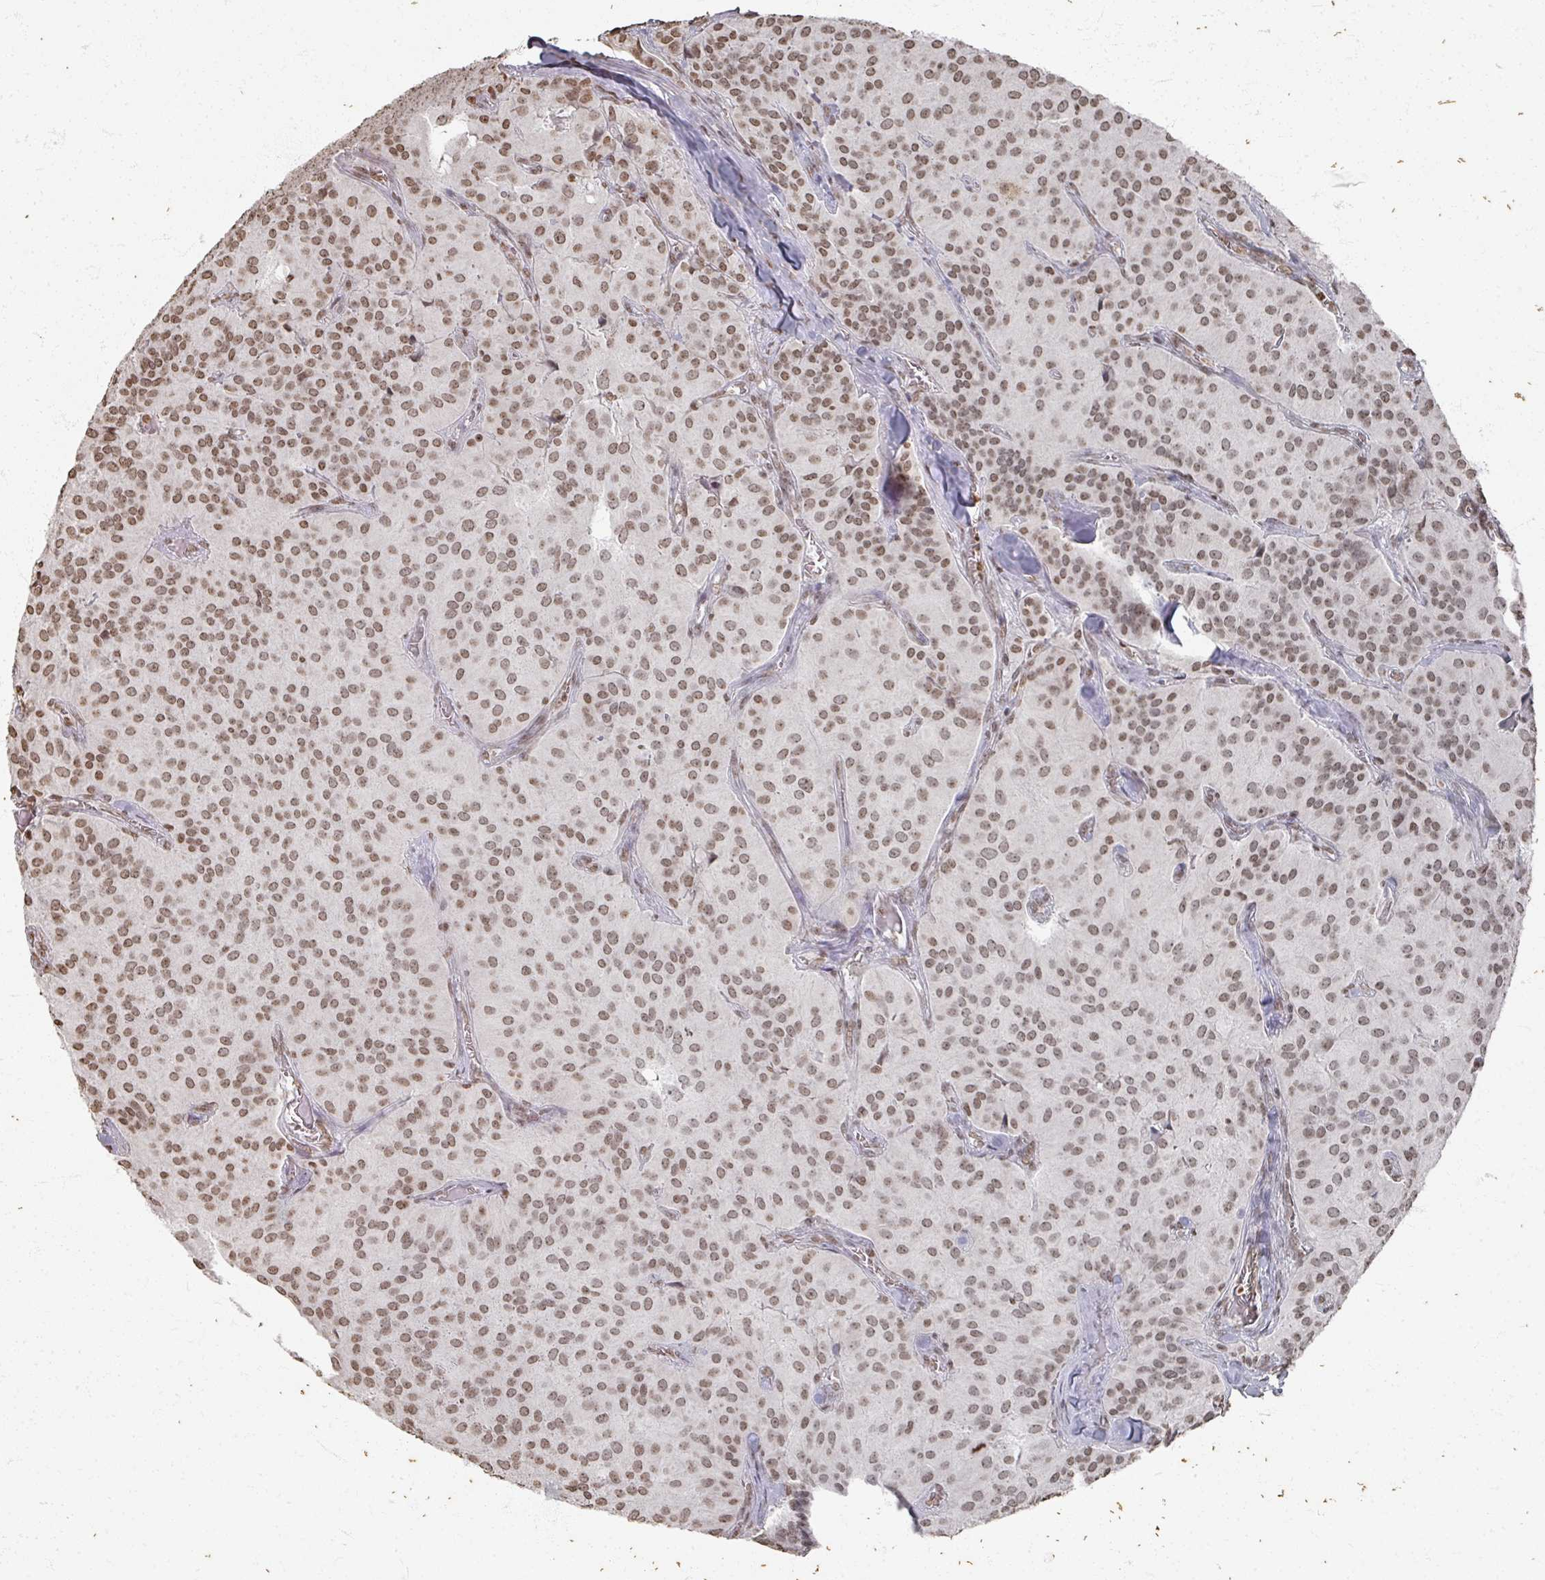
{"staining": {"intensity": "moderate", "quantity": ">75%", "location": "nuclear"}, "tissue": "glioma", "cell_type": "Tumor cells", "image_type": "cancer", "snomed": [{"axis": "morphology", "description": "Glioma, malignant, Low grade"}, {"axis": "topography", "description": "Brain"}], "caption": "Immunohistochemistry (IHC) of human glioma shows medium levels of moderate nuclear staining in approximately >75% of tumor cells.", "gene": "DCUN1D5", "patient": {"sex": "male", "age": 42}}